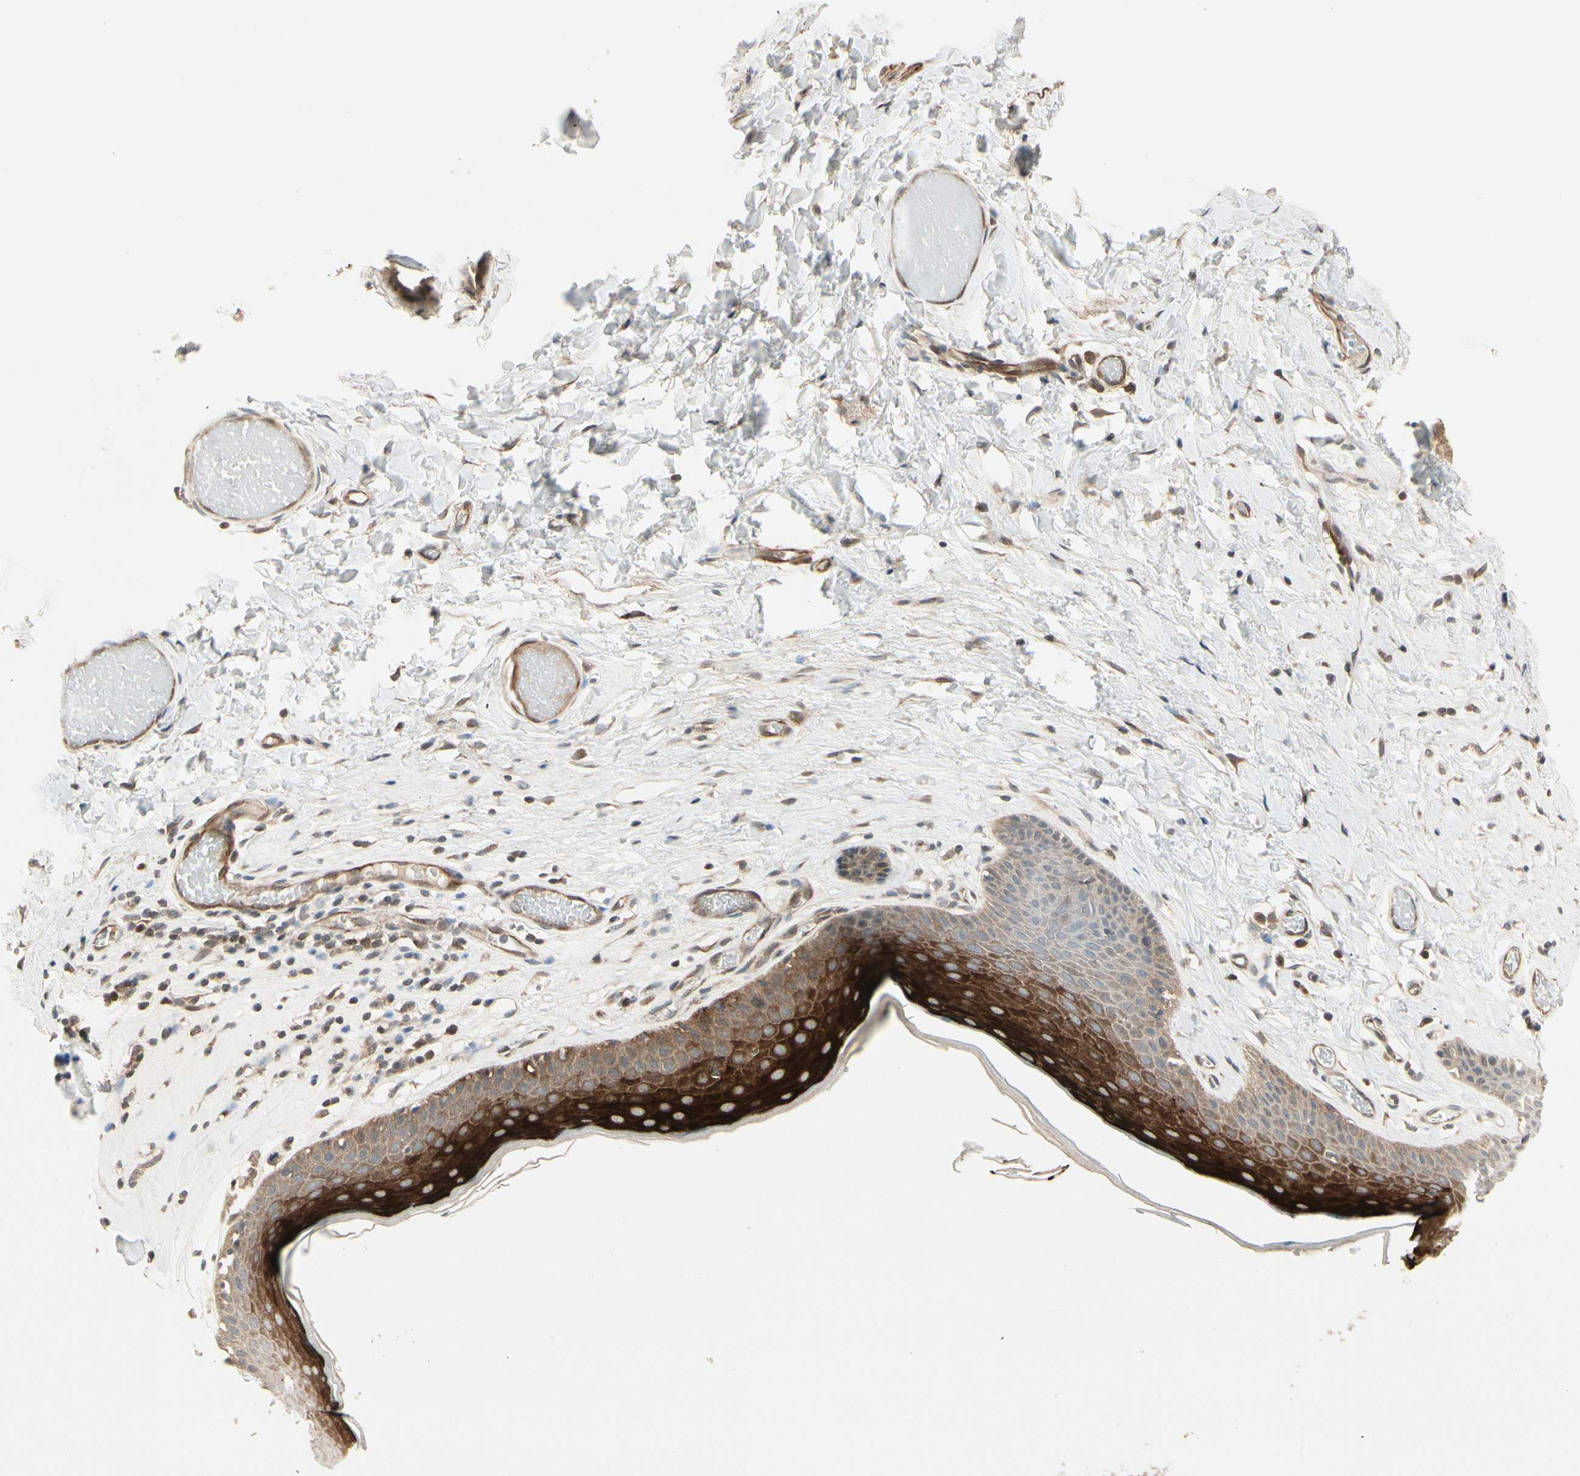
{"staining": {"intensity": "strong", "quantity": "25%-75%", "location": "cytoplasmic/membranous"}, "tissue": "skin", "cell_type": "Epidermal cells", "image_type": "normal", "snomed": [{"axis": "morphology", "description": "Normal tissue, NOS"}, {"axis": "morphology", "description": "Inflammation, NOS"}, {"axis": "topography", "description": "Vulva"}], "caption": "Immunohistochemical staining of unremarkable skin exhibits strong cytoplasmic/membranous protein positivity in approximately 25%-75% of epidermal cells. The protein of interest is shown in brown color, while the nuclei are stained blue.", "gene": "SVBP", "patient": {"sex": "female", "age": 84}}